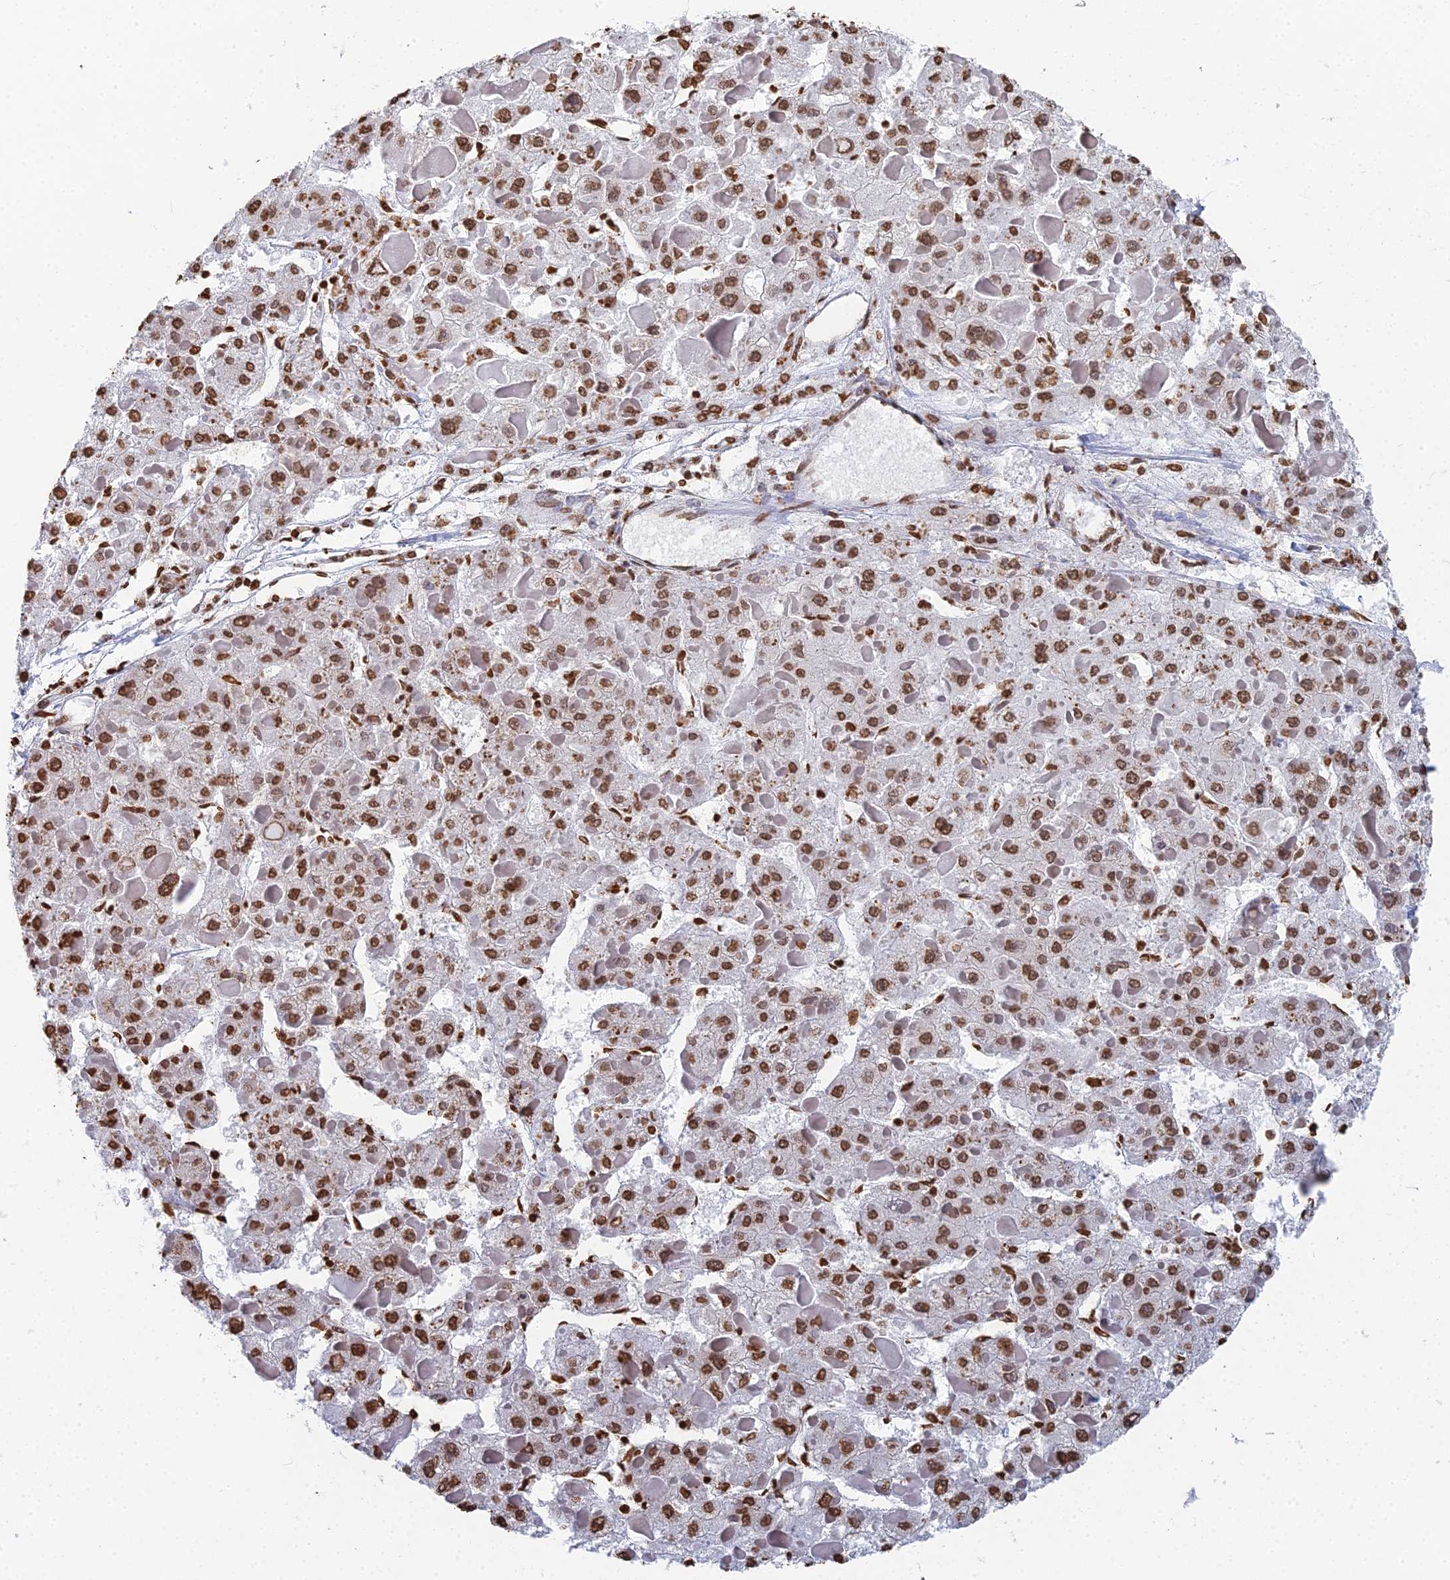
{"staining": {"intensity": "moderate", "quantity": ">75%", "location": "nuclear"}, "tissue": "liver cancer", "cell_type": "Tumor cells", "image_type": "cancer", "snomed": [{"axis": "morphology", "description": "Carcinoma, Hepatocellular, NOS"}, {"axis": "topography", "description": "Liver"}], "caption": "Brown immunohistochemical staining in hepatocellular carcinoma (liver) displays moderate nuclear staining in about >75% of tumor cells.", "gene": "GBP3", "patient": {"sex": "female", "age": 73}}